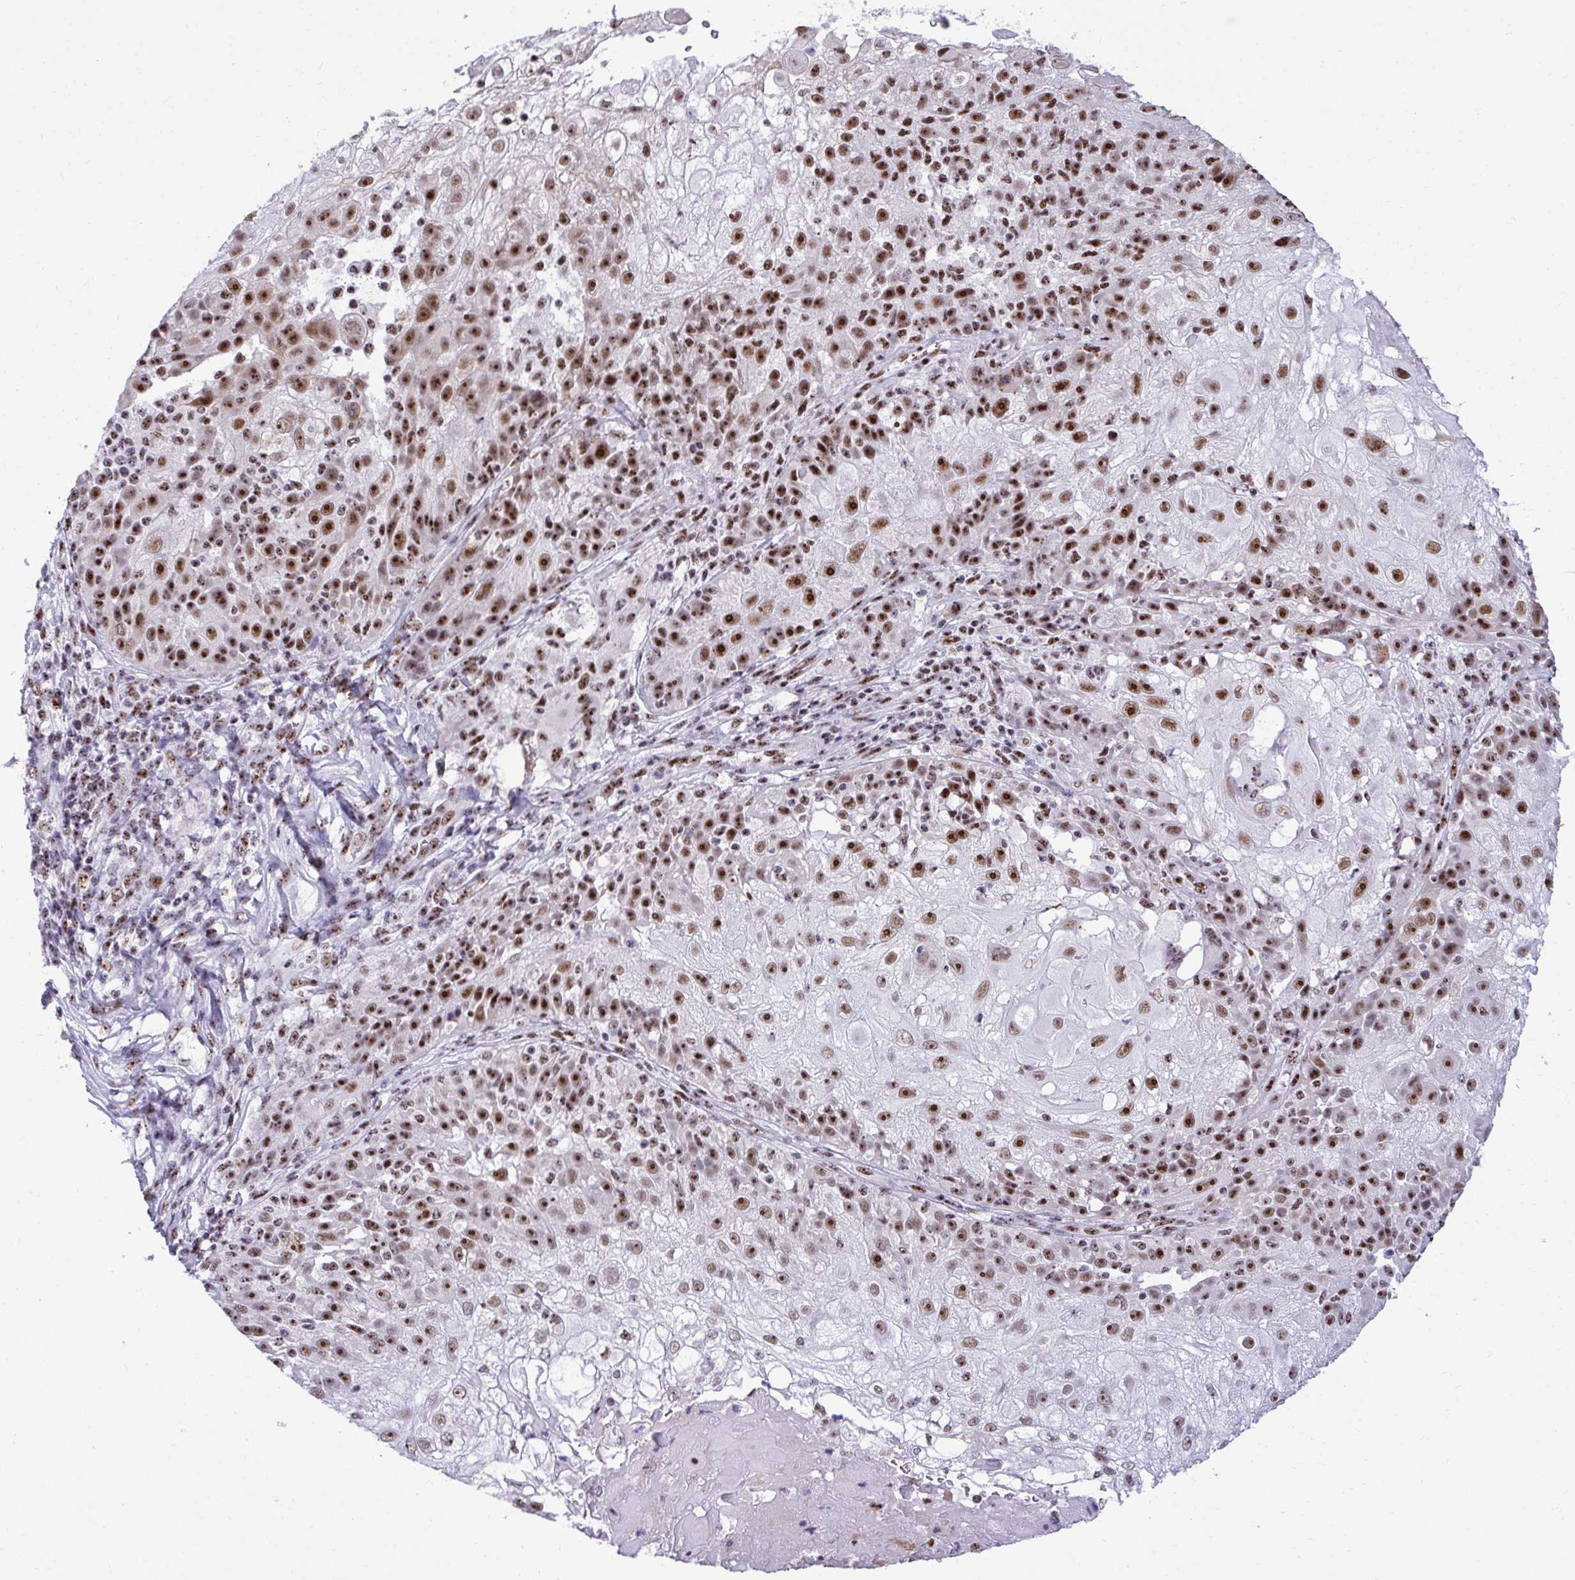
{"staining": {"intensity": "strong", "quantity": ">75%", "location": "nuclear"}, "tissue": "skin cancer", "cell_type": "Tumor cells", "image_type": "cancer", "snomed": [{"axis": "morphology", "description": "Normal tissue, NOS"}, {"axis": "morphology", "description": "Squamous cell carcinoma, NOS"}, {"axis": "topography", "description": "Skin"}], "caption": "Immunohistochemical staining of skin squamous cell carcinoma demonstrates high levels of strong nuclear protein positivity in about >75% of tumor cells. Ihc stains the protein in brown and the nuclei are stained blue.", "gene": "PELP1", "patient": {"sex": "female", "age": 83}}